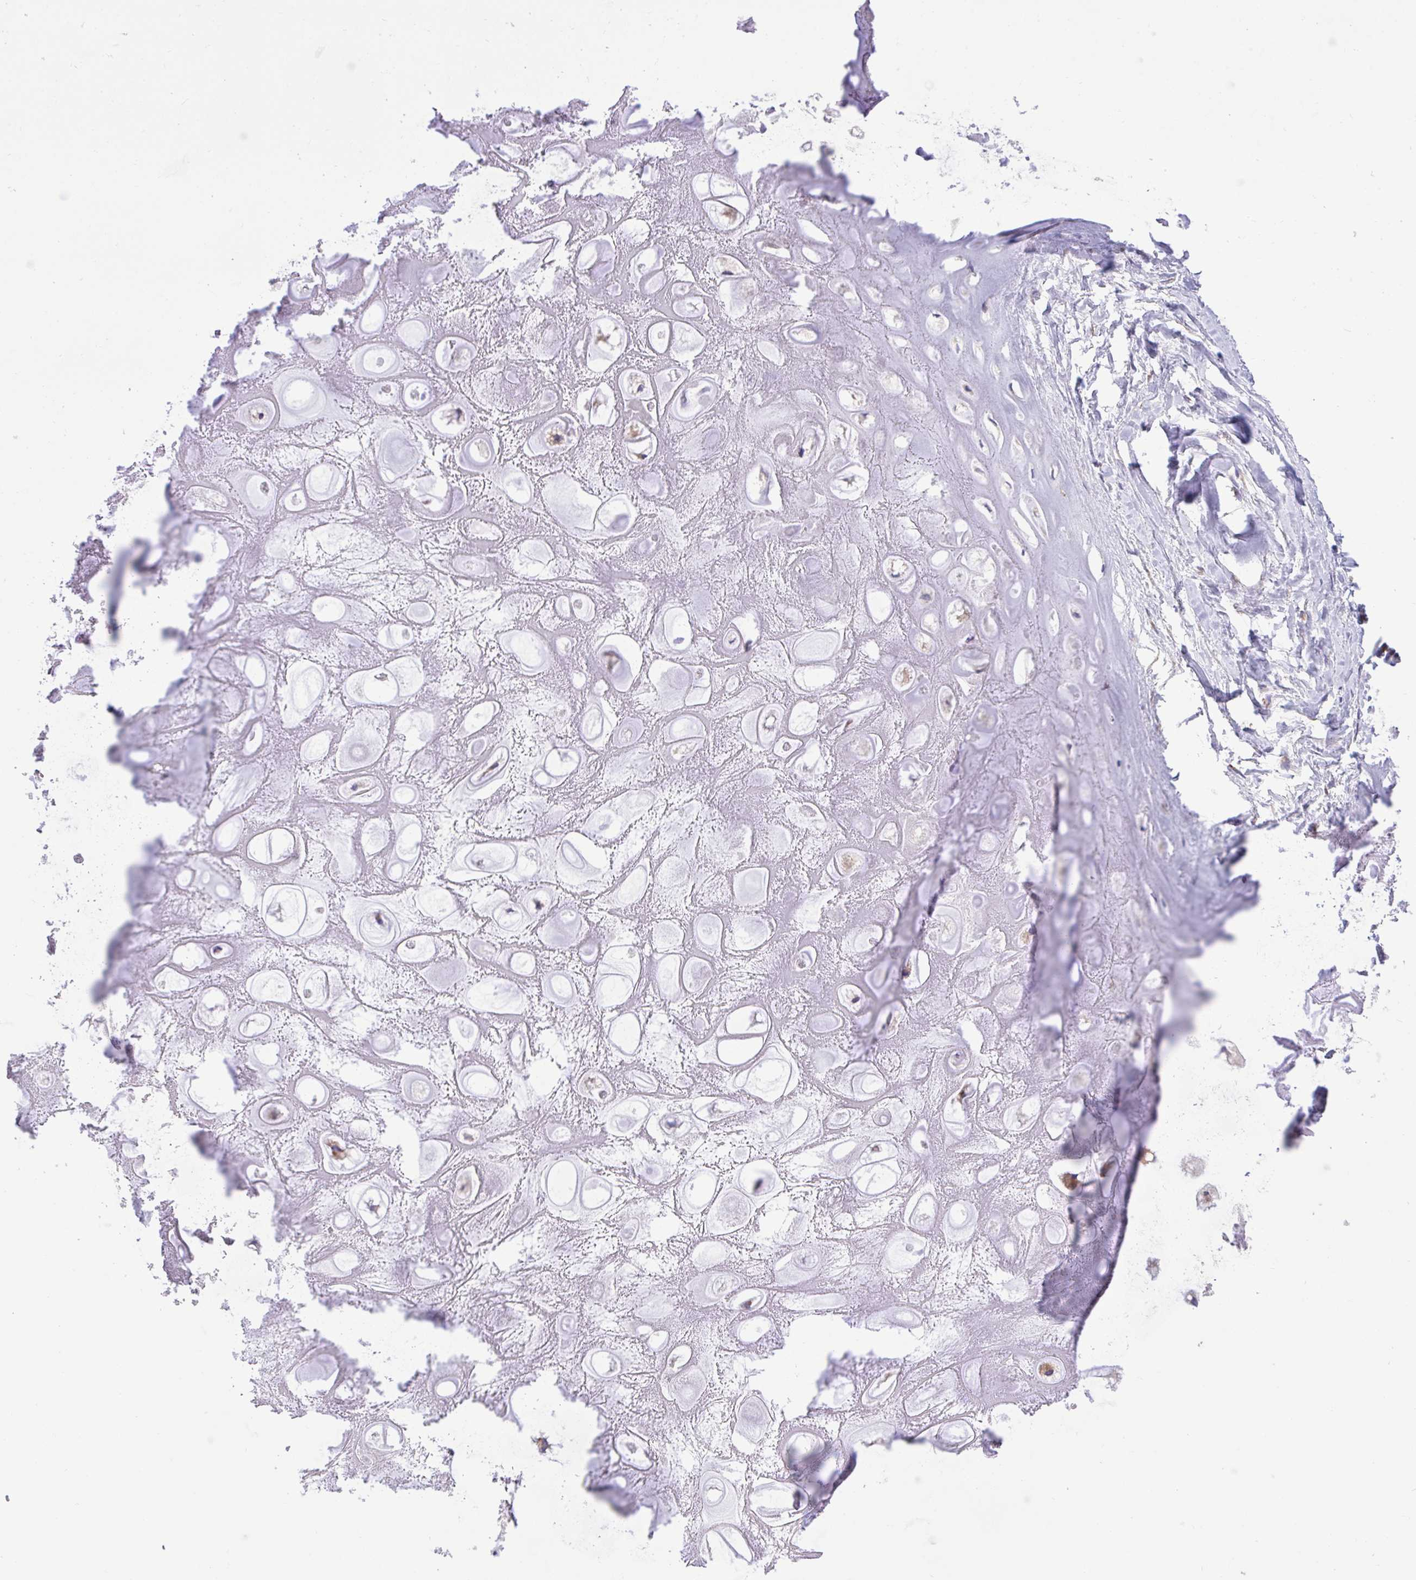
{"staining": {"intensity": "weak", "quantity": "25%-75%", "location": "cytoplasmic/membranous"}, "tissue": "soft tissue", "cell_type": "Chondrocytes", "image_type": "normal", "snomed": [{"axis": "morphology", "description": "Normal tissue, NOS"}, {"axis": "topography", "description": "Lymph node"}, {"axis": "topography", "description": "Cartilage tissue"}, {"axis": "topography", "description": "Nasopharynx"}], "caption": "Soft tissue stained with immunohistochemistry exhibits weak cytoplasmic/membranous positivity in about 25%-75% of chondrocytes. Using DAB (3,3'-diaminobenzidine) (brown) and hematoxylin (blue) stains, captured at high magnification using brightfield microscopy.", "gene": "RPS15", "patient": {"sex": "male", "age": 63}}